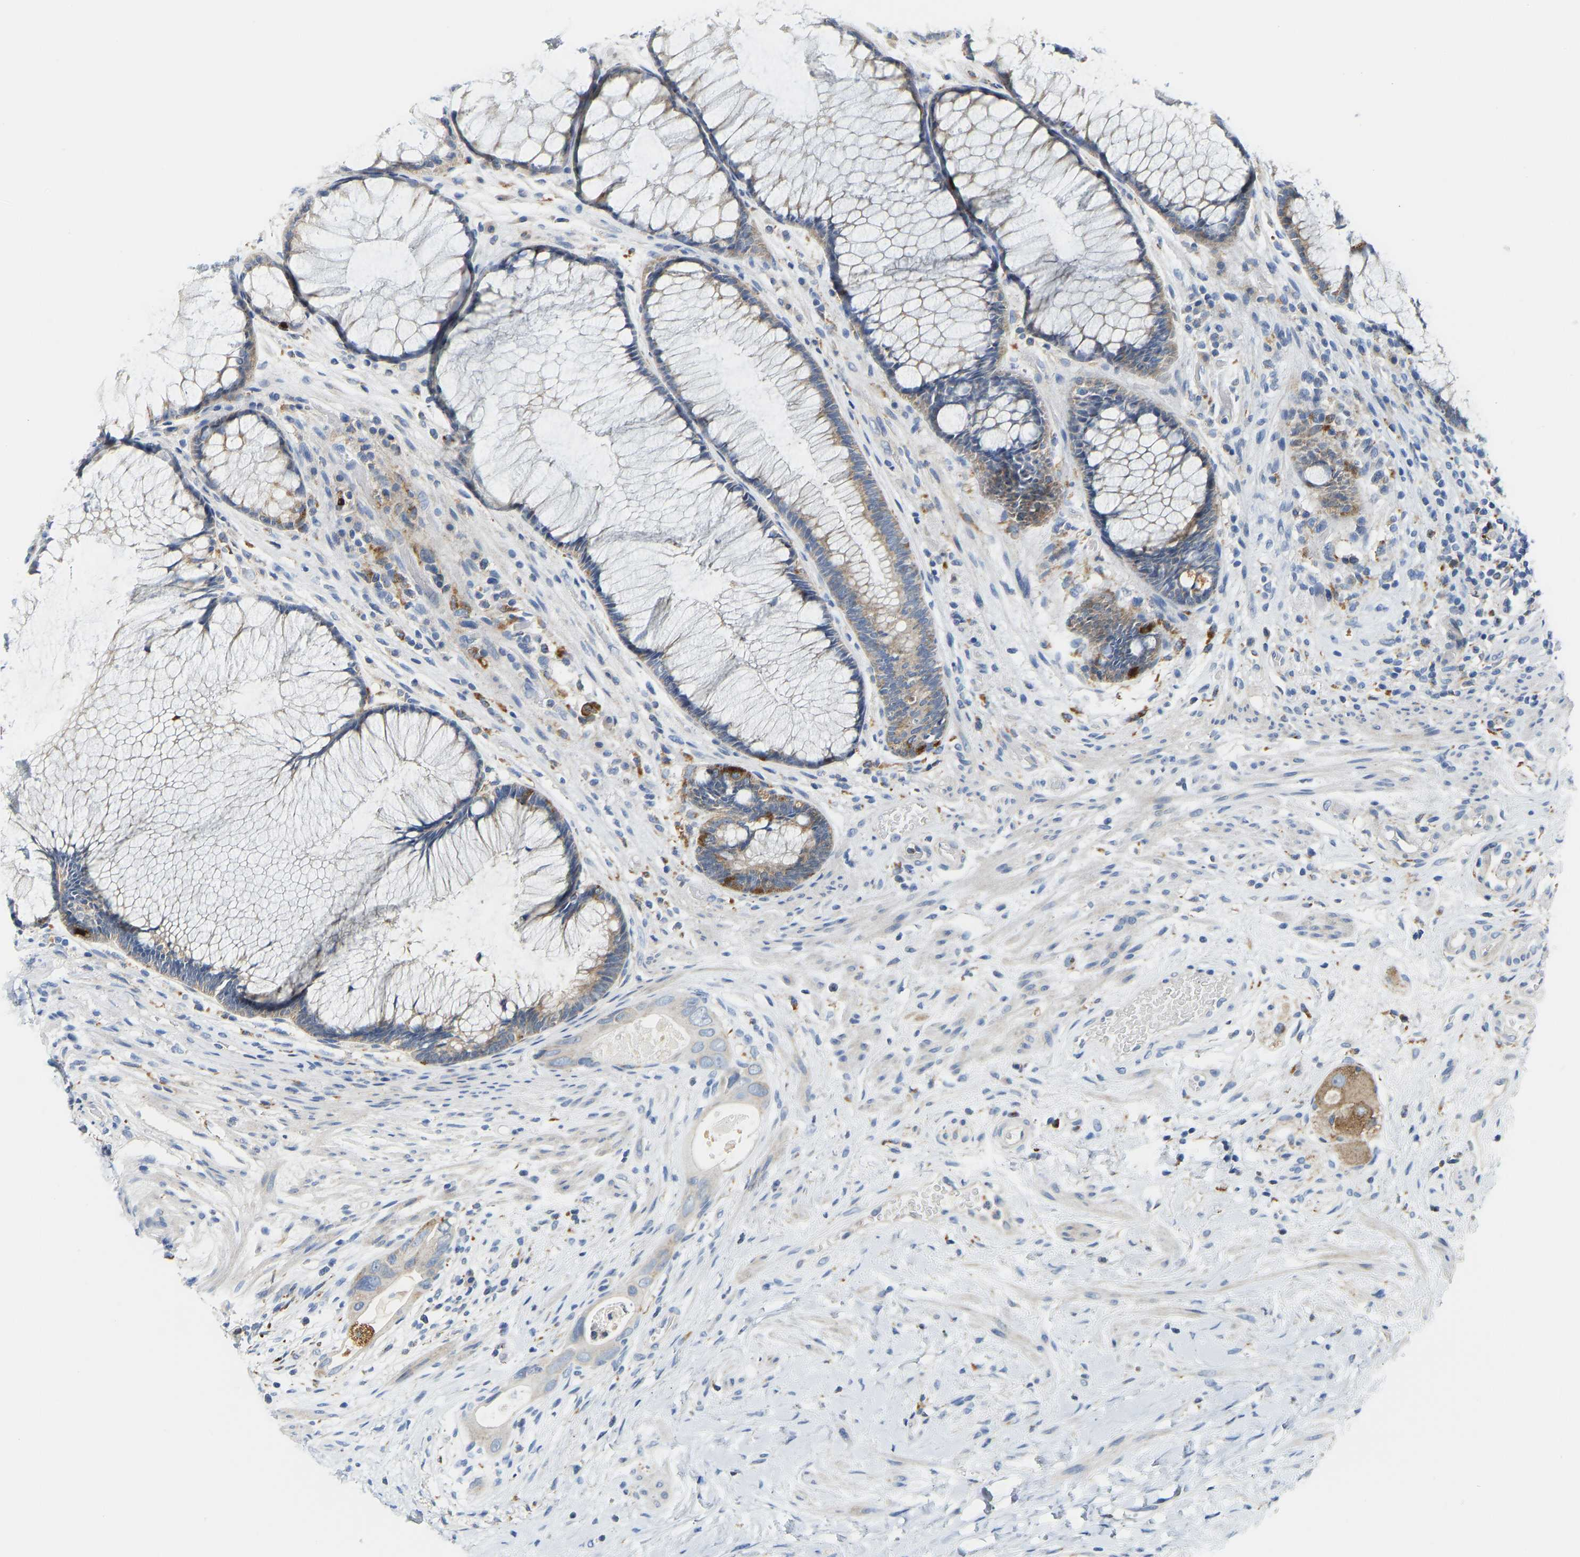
{"staining": {"intensity": "moderate", "quantity": "<25%", "location": "cytoplasmic/membranous"}, "tissue": "colorectal cancer", "cell_type": "Tumor cells", "image_type": "cancer", "snomed": [{"axis": "morphology", "description": "Adenocarcinoma, NOS"}, {"axis": "topography", "description": "Rectum"}], "caption": "The image displays immunohistochemical staining of colorectal cancer (adenocarcinoma). There is moderate cytoplasmic/membranous expression is appreciated in about <25% of tumor cells.", "gene": "ATP6V1E1", "patient": {"sex": "male", "age": 51}}